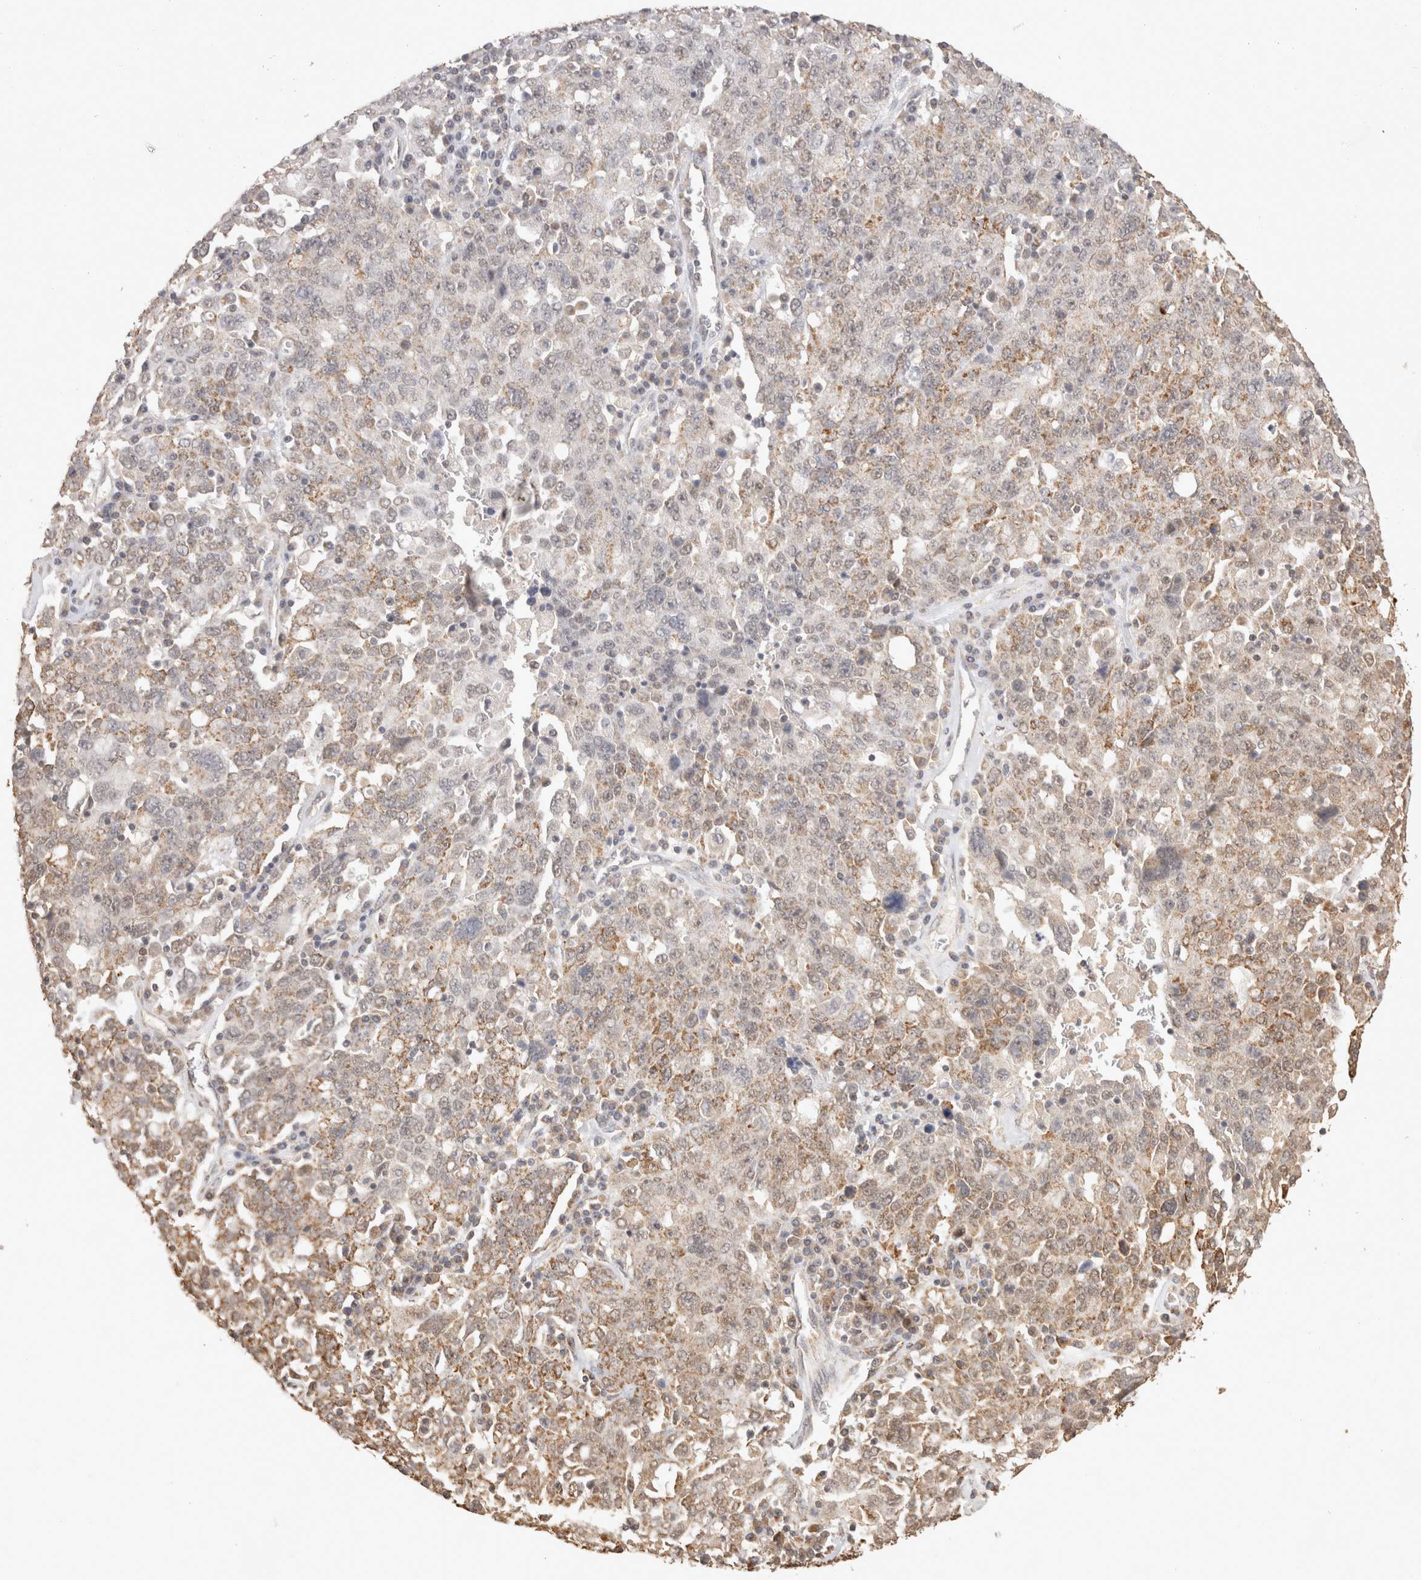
{"staining": {"intensity": "moderate", "quantity": "<25%", "location": "cytoplasmic/membranous"}, "tissue": "ovarian cancer", "cell_type": "Tumor cells", "image_type": "cancer", "snomed": [{"axis": "morphology", "description": "Carcinoma, endometroid"}, {"axis": "topography", "description": "Ovary"}], "caption": "Ovarian endometroid carcinoma stained for a protein reveals moderate cytoplasmic/membranous positivity in tumor cells. Immunohistochemistry stains the protein of interest in brown and the nuclei are stained blue.", "gene": "BNIP3L", "patient": {"sex": "female", "age": 62}}